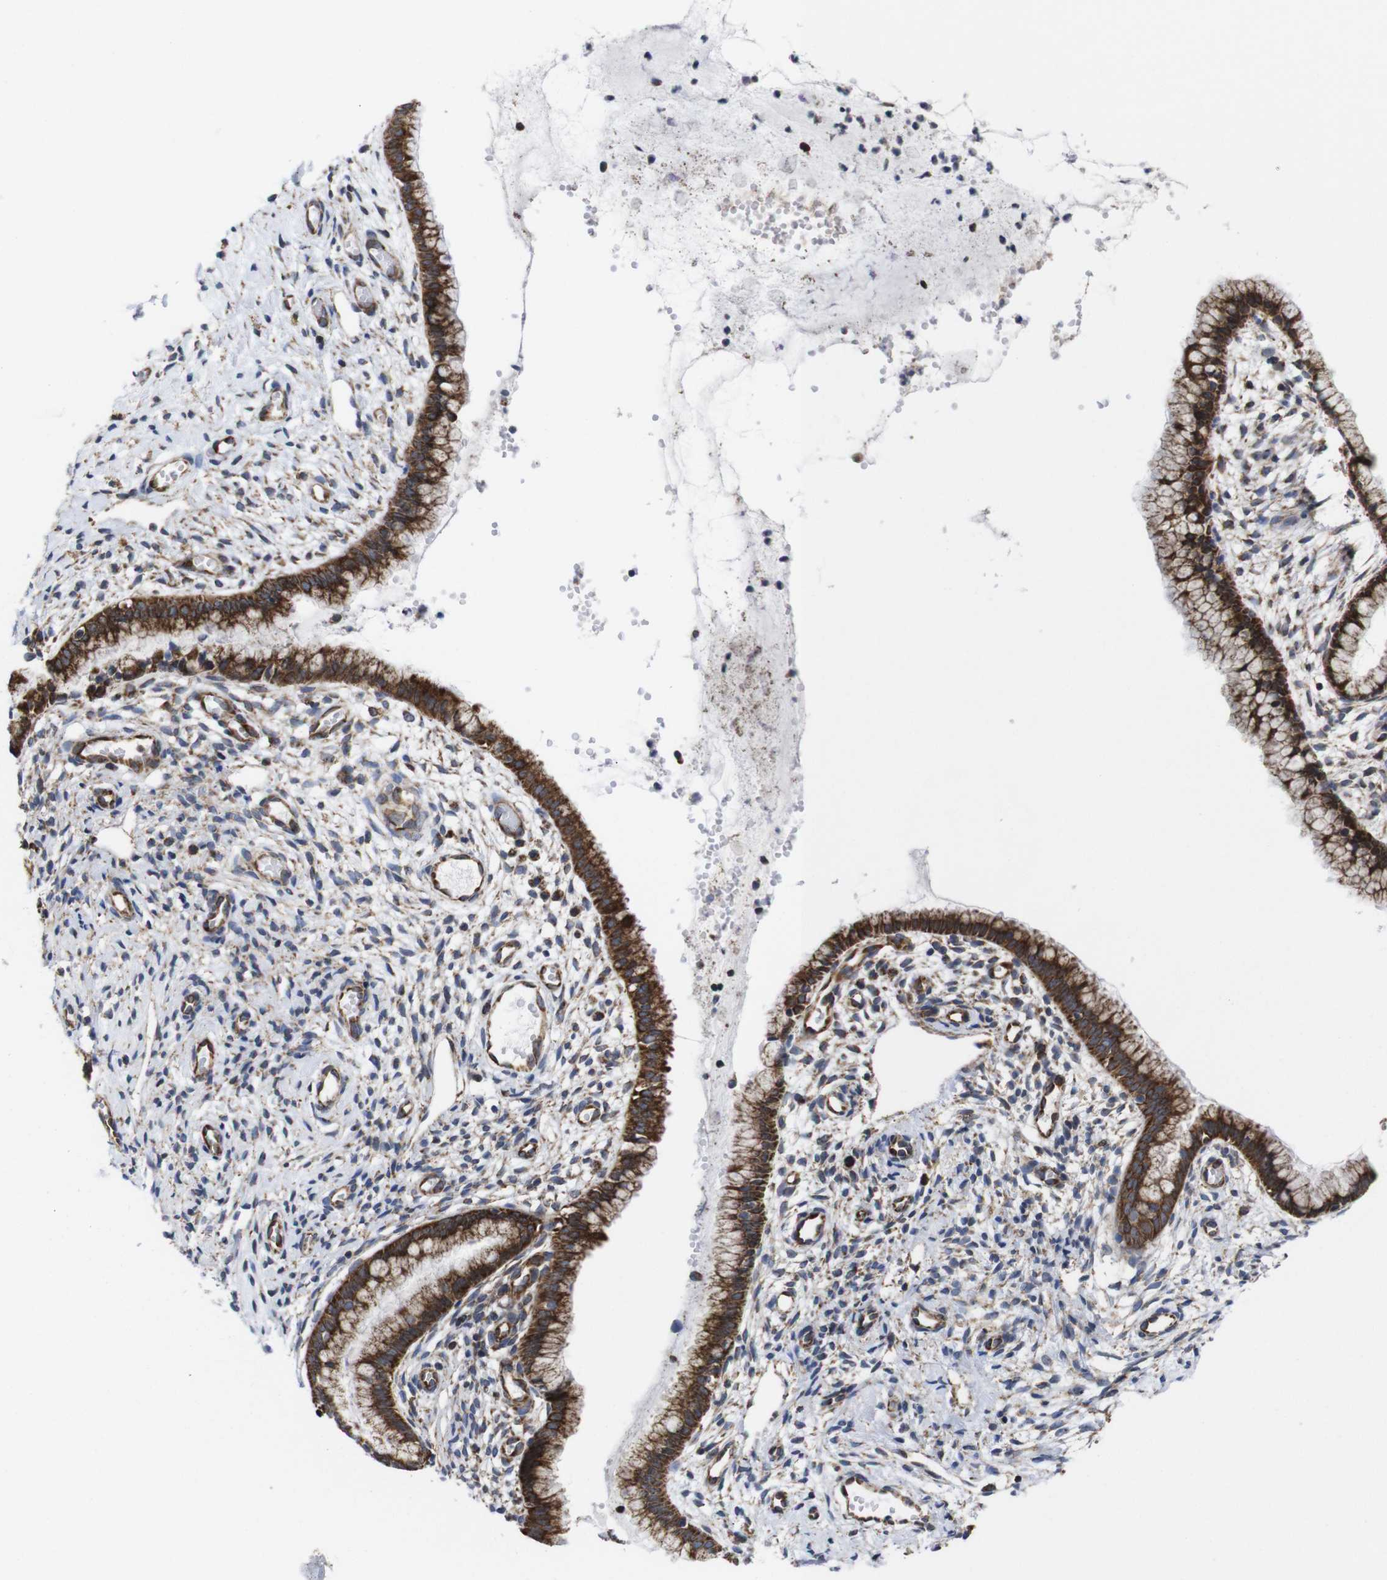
{"staining": {"intensity": "strong", "quantity": ">75%", "location": "cytoplasmic/membranous"}, "tissue": "cervix", "cell_type": "Glandular cells", "image_type": "normal", "snomed": [{"axis": "morphology", "description": "Normal tissue, NOS"}, {"axis": "topography", "description": "Cervix"}], "caption": "IHC of normal cervix demonstrates high levels of strong cytoplasmic/membranous positivity in about >75% of glandular cells. (DAB = brown stain, brightfield microscopy at high magnification).", "gene": "C17orf80", "patient": {"sex": "female", "age": 65}}